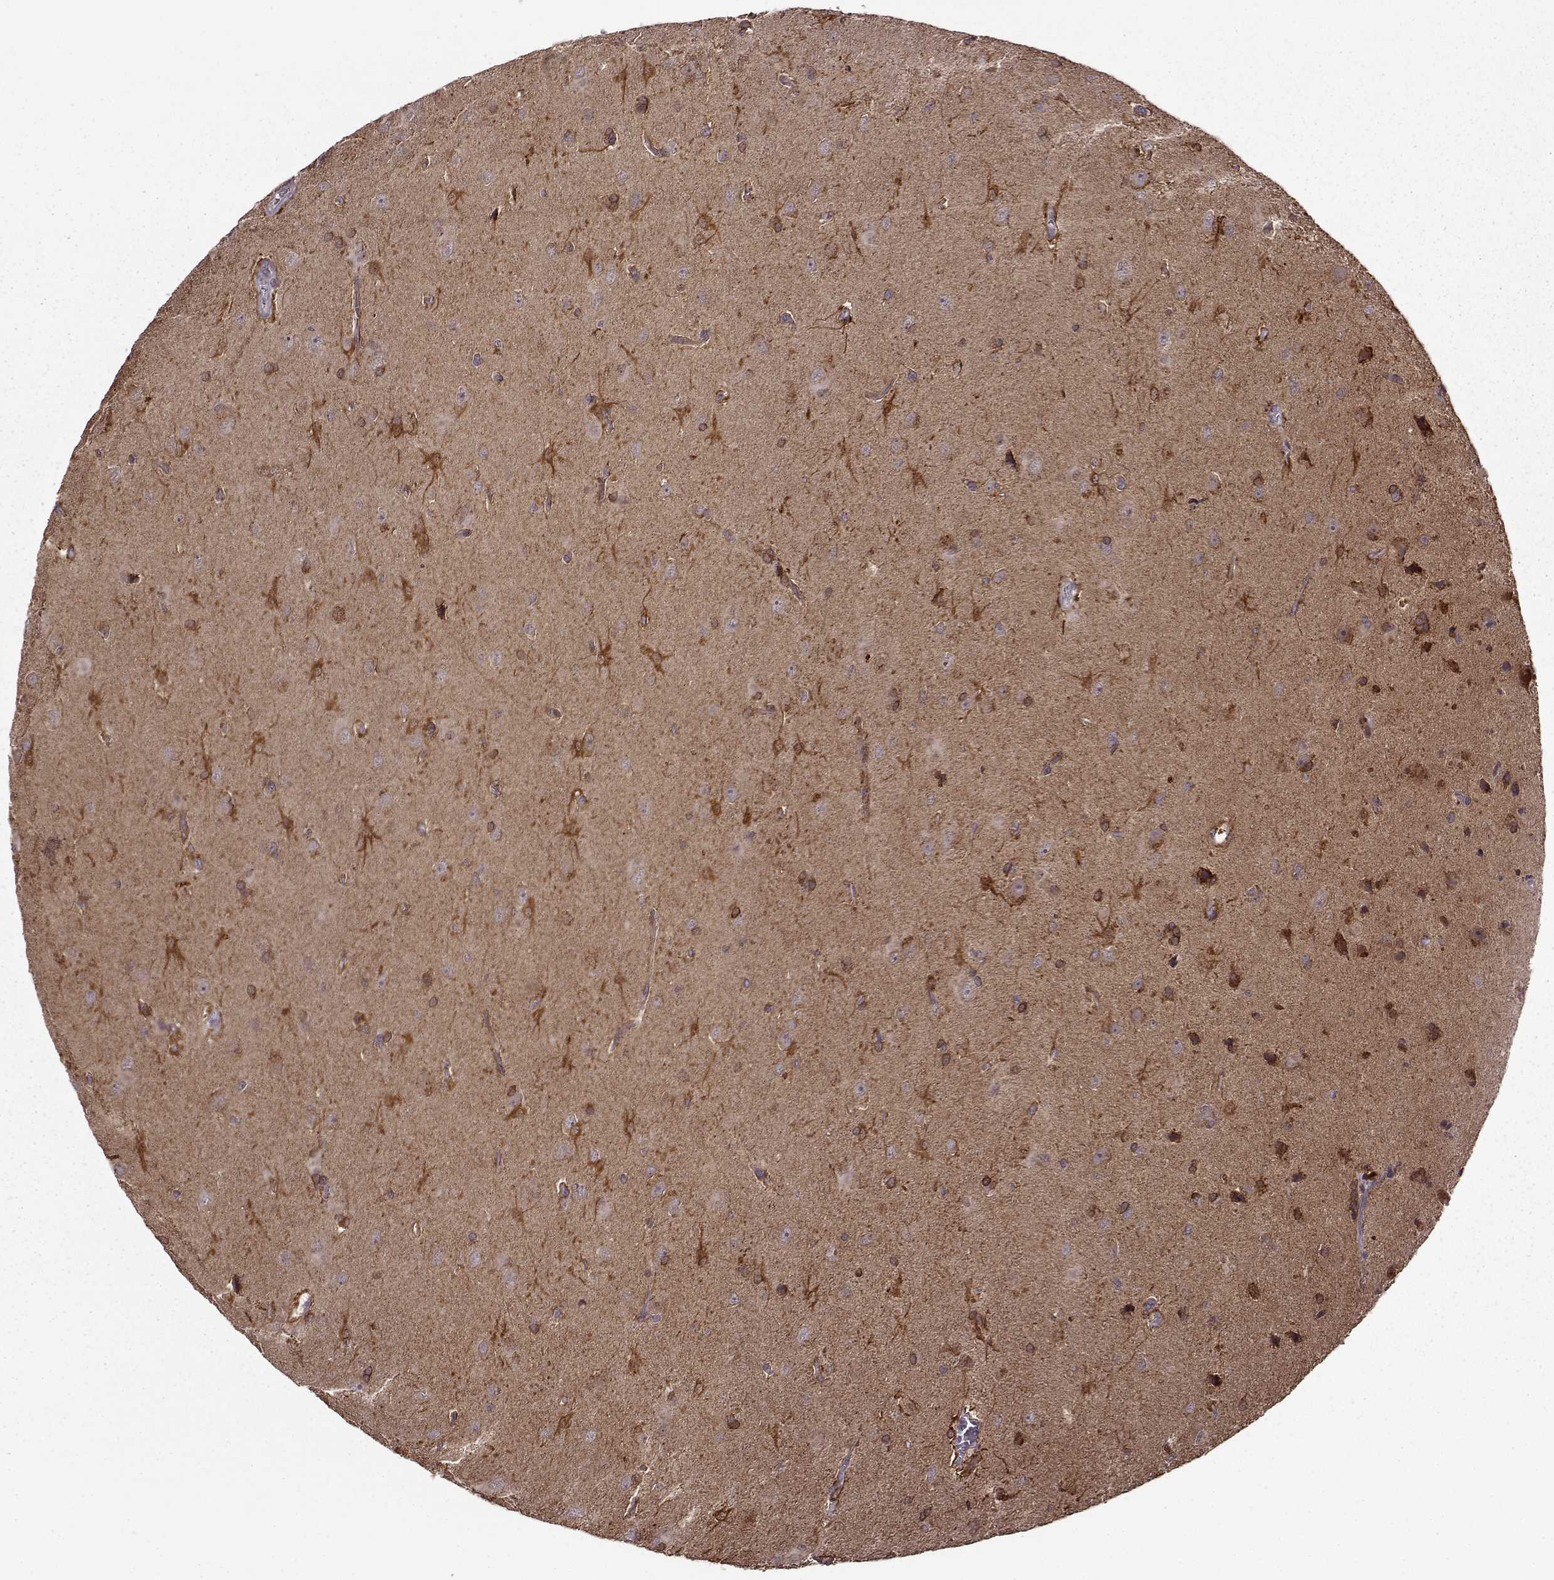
{"staining": {"intensity": "moderate", "quantity": "<25%", "location": "cytoplasmic/membranous"}, "tissue": "glioma", "cell_type": "Tumor cells", "image_type": "cancer", "snomed": [{"axis": "morphology", "description": "Glioma, malignant, Low grade"}, {"axis": "topography", "description": "Brain"}], "caption": "Glioma tissue exhibits moderate cytoplasmic/membranous positivity in about <25% of tumor cells", "gene": "MAIP1", "patient": {"sex": "male", "age": 58}}